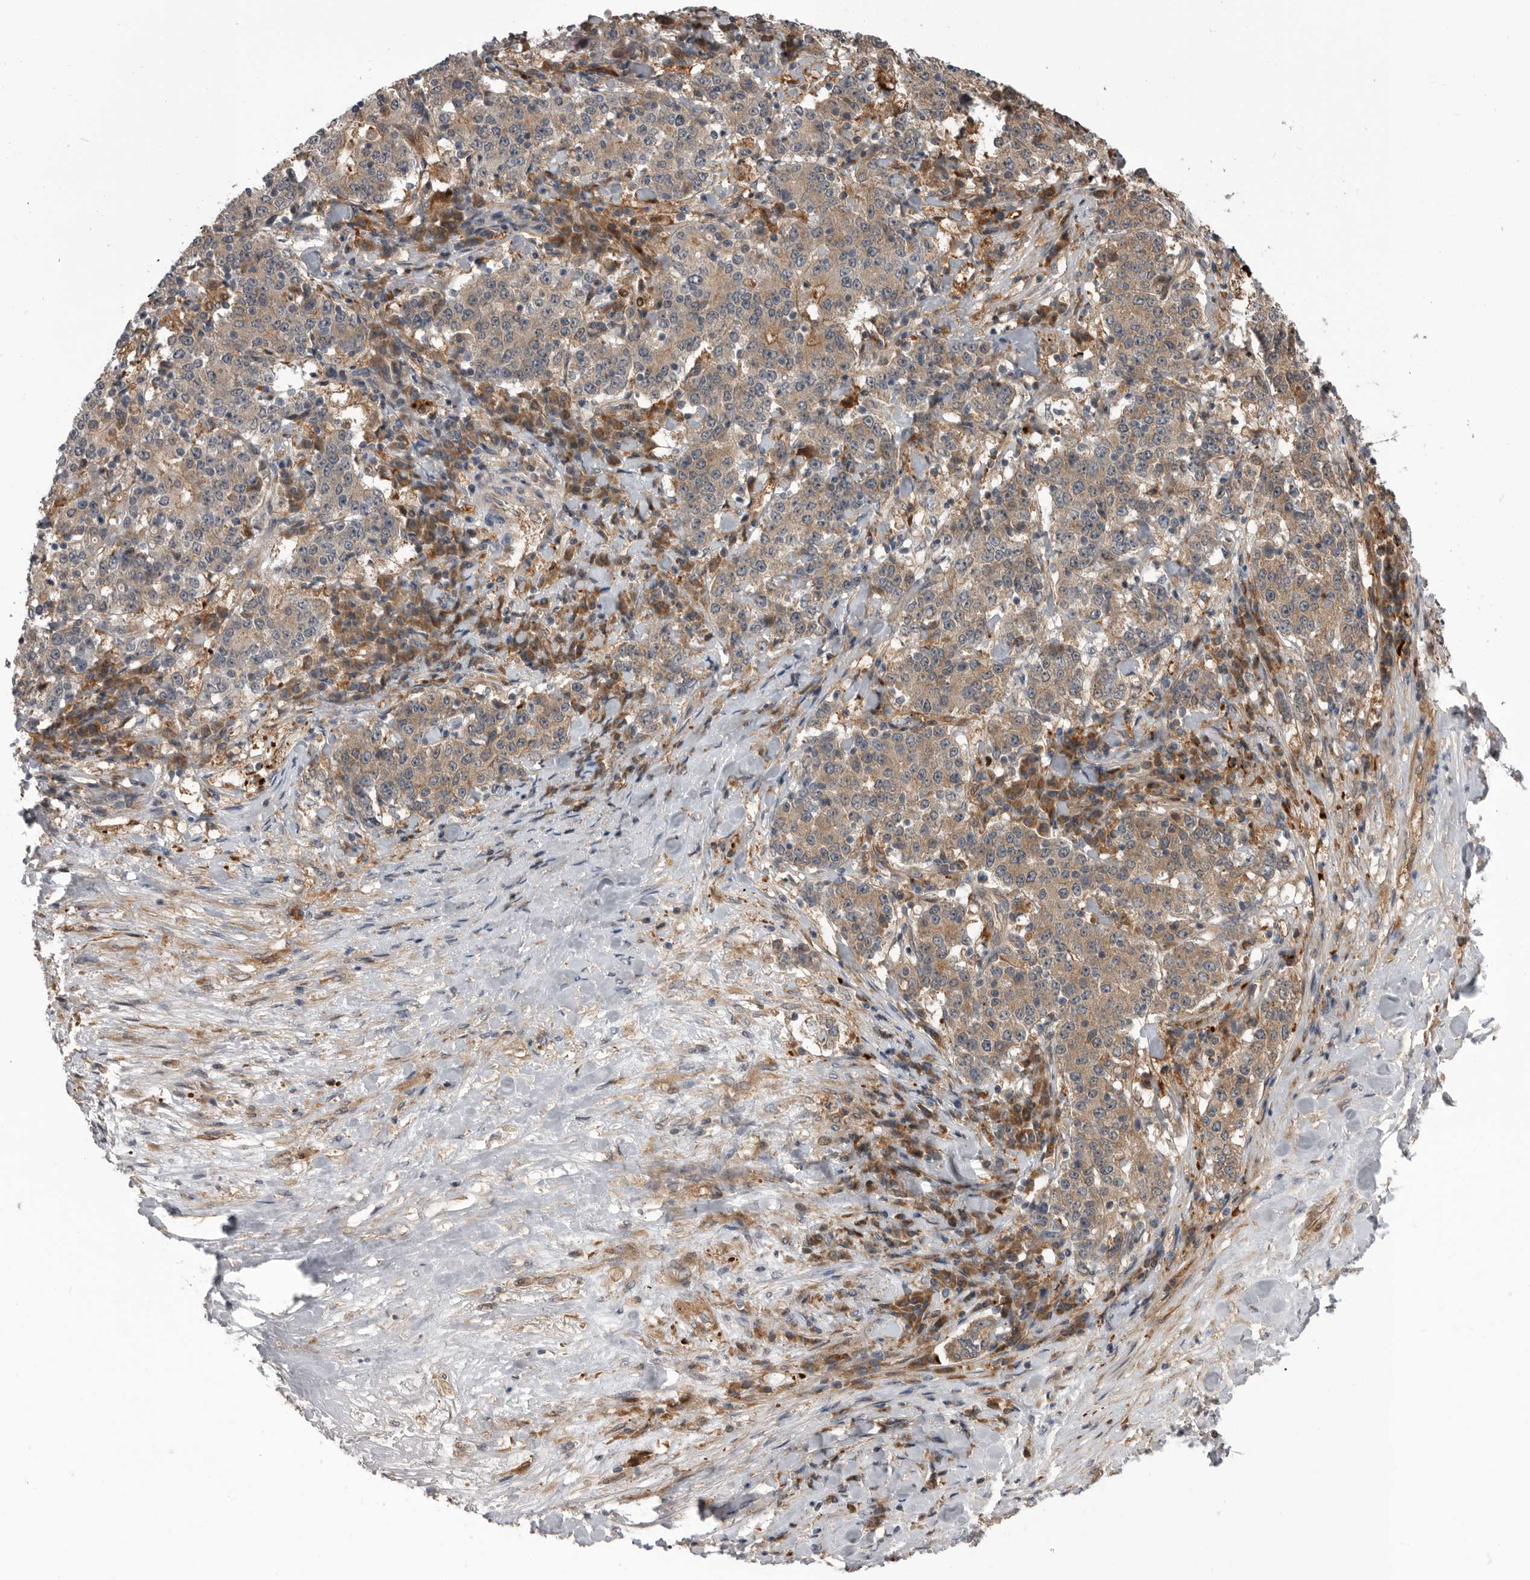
{"staining": {"intensity": "weak", "quantity": ">75%", "location": "cytoplasmic/membranous"}, "tissue": "stomach cancer", "cell_type": "Tumor cells", "image_type": "cancer", "snomed": [{"axis": "morphology", "description": "Adenocarcinoma, NOS"}, {"axis": "topography", "description": "Stomach"}], "caption": "Human stomach cancer (adenocarcinoma) stained with a protein marker exhibits weak staining in tumor cells.", "gene": "RAB3GAP2", "patient": {"sex": "male", "age": 59}}